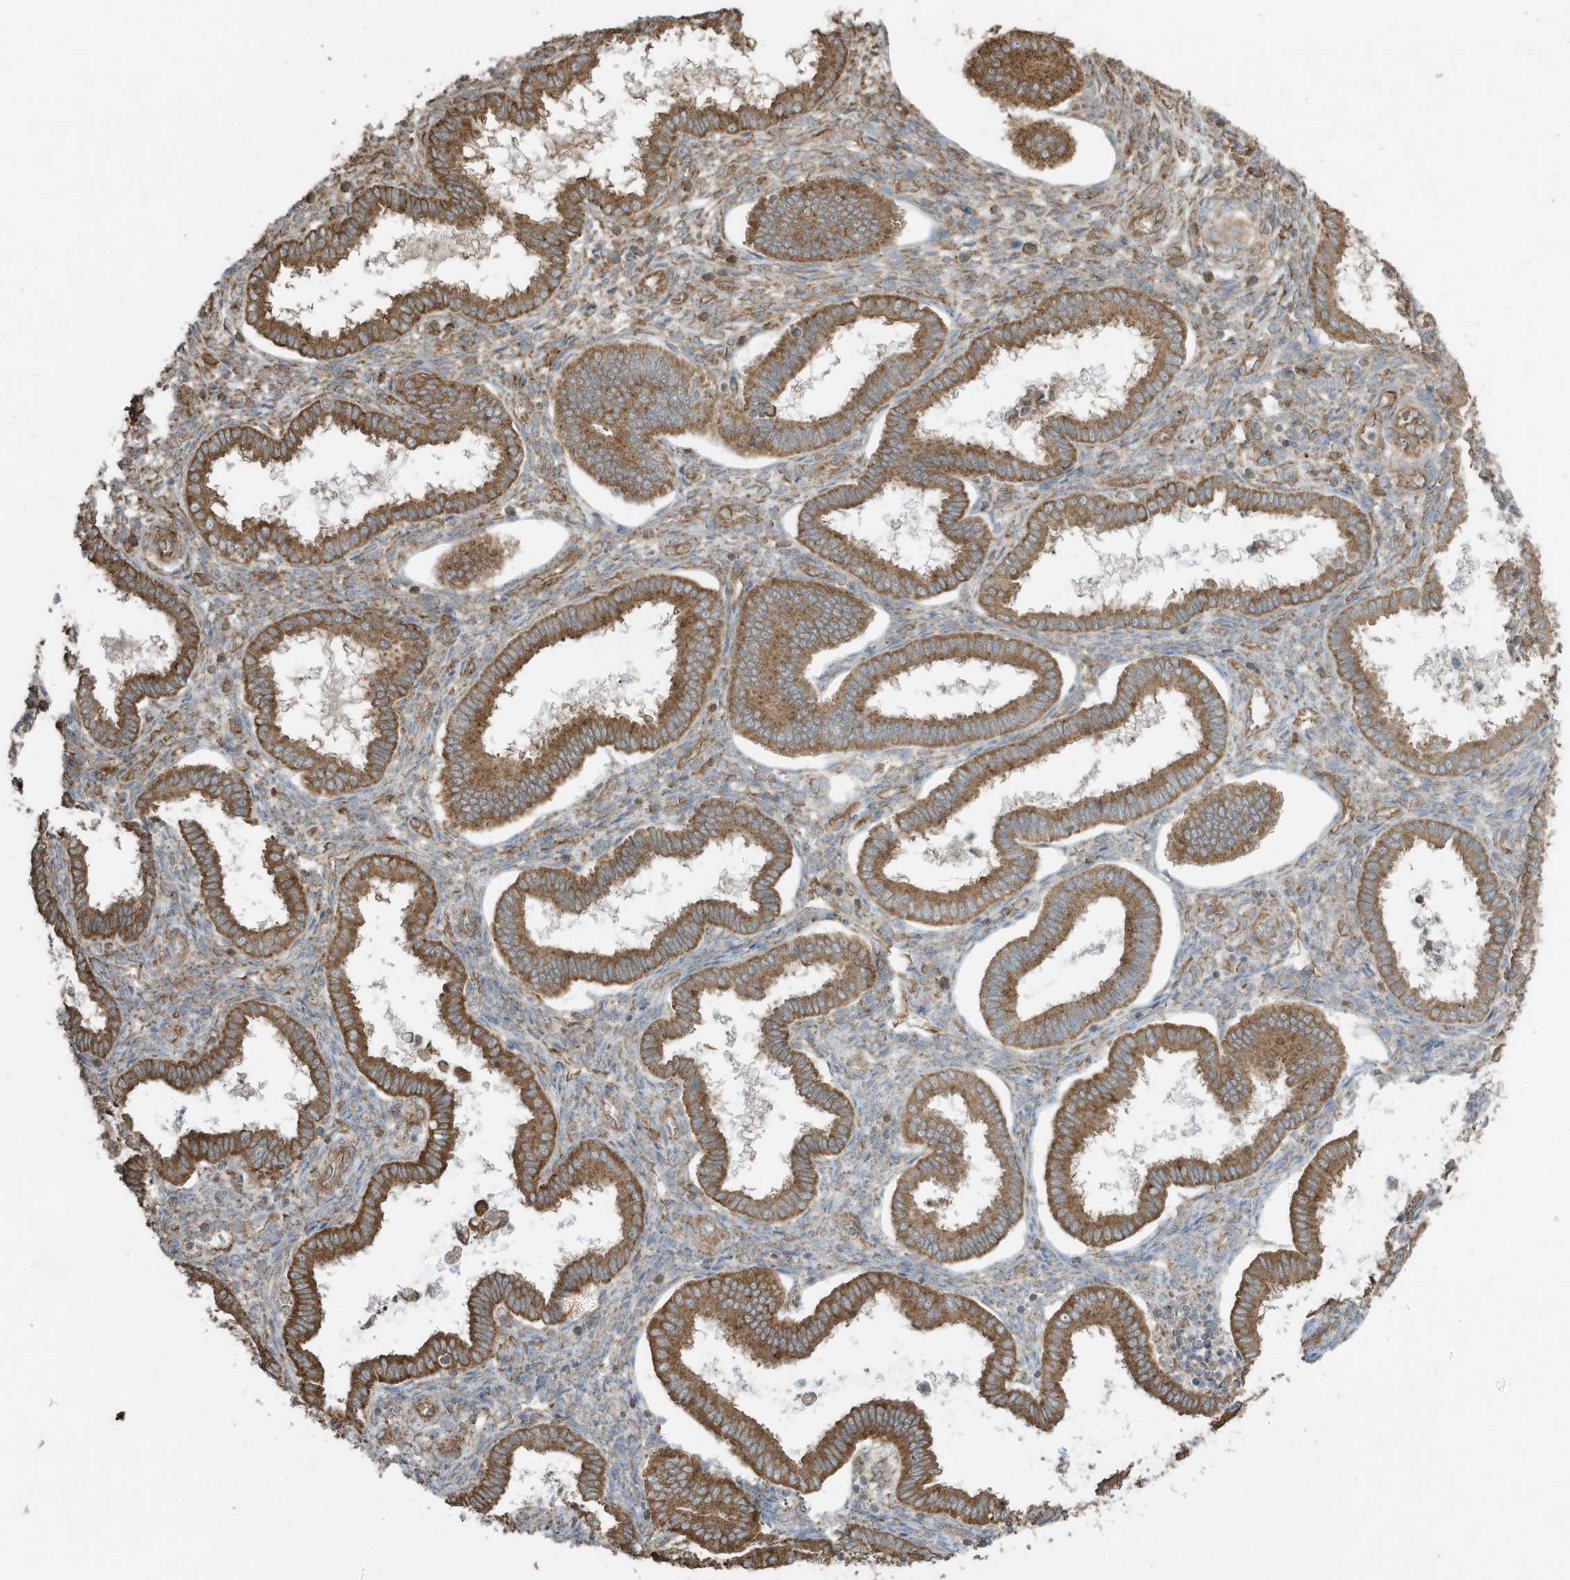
{"staining": {"intensity": "moderate", "quantity": "25%-75%", "location": "cytoplasmic/membranous"}, "tissue": "endometrium", "cell_type": "Cells in endometrial stroma", "image_type": "normal", "snomed": [{"axis": "morphology", "description": "Normal tissue, NOS"}, {"axis": "topography", "description": "Endometrium"}], "caption": "IHC (DAB (3,3'-diaminobenzidine)) staining of benign endometrium displays moderate cytoplasmic/membranous protein staining in approximately 25%-75% of cells in endometrial stroma.", "gene": "CGAS", "patient": {"sex": "female", "age": 24}}